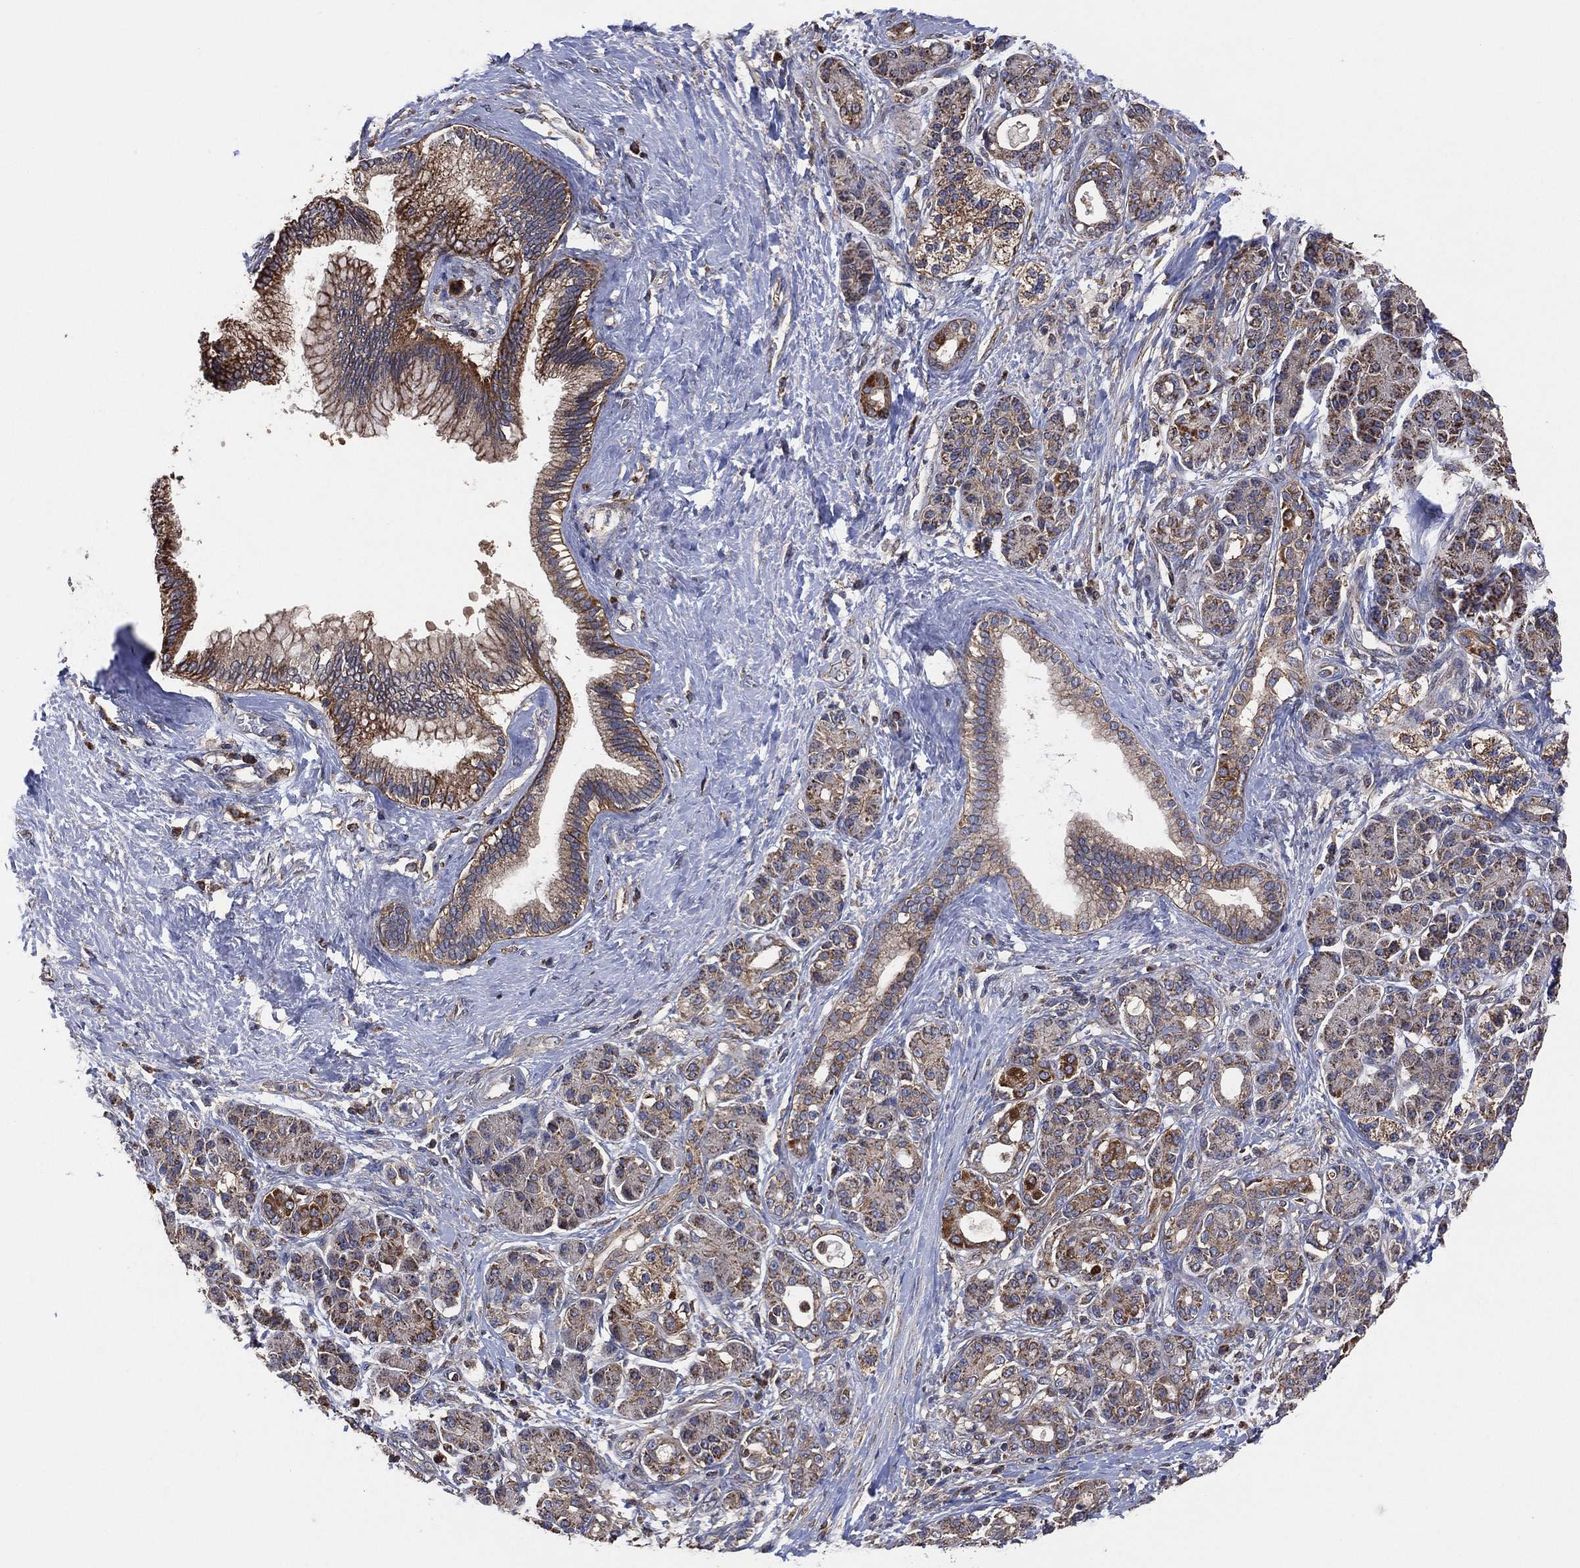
{"staining": {"intensity": "strong", "quantity": "<25%", "location": "cytoplasmic/membranous"}, "tissue": "pancreatic cancer", "cell_type": "Tumor cells", "image_type": "cancer", "snomed": [{"axis": "morphology", "description": "Adenocarcinoma, NOS"}, {"axis": "topography", "description": "Pancreas"}], "caption": "Strong cytoplasmic/membranous staining is identified in approximately <25% of tumor cells in adenocarcinoma (pancreatic).", "gene": "LIMD1", "patient": {"sex": "female", "age": 73}}